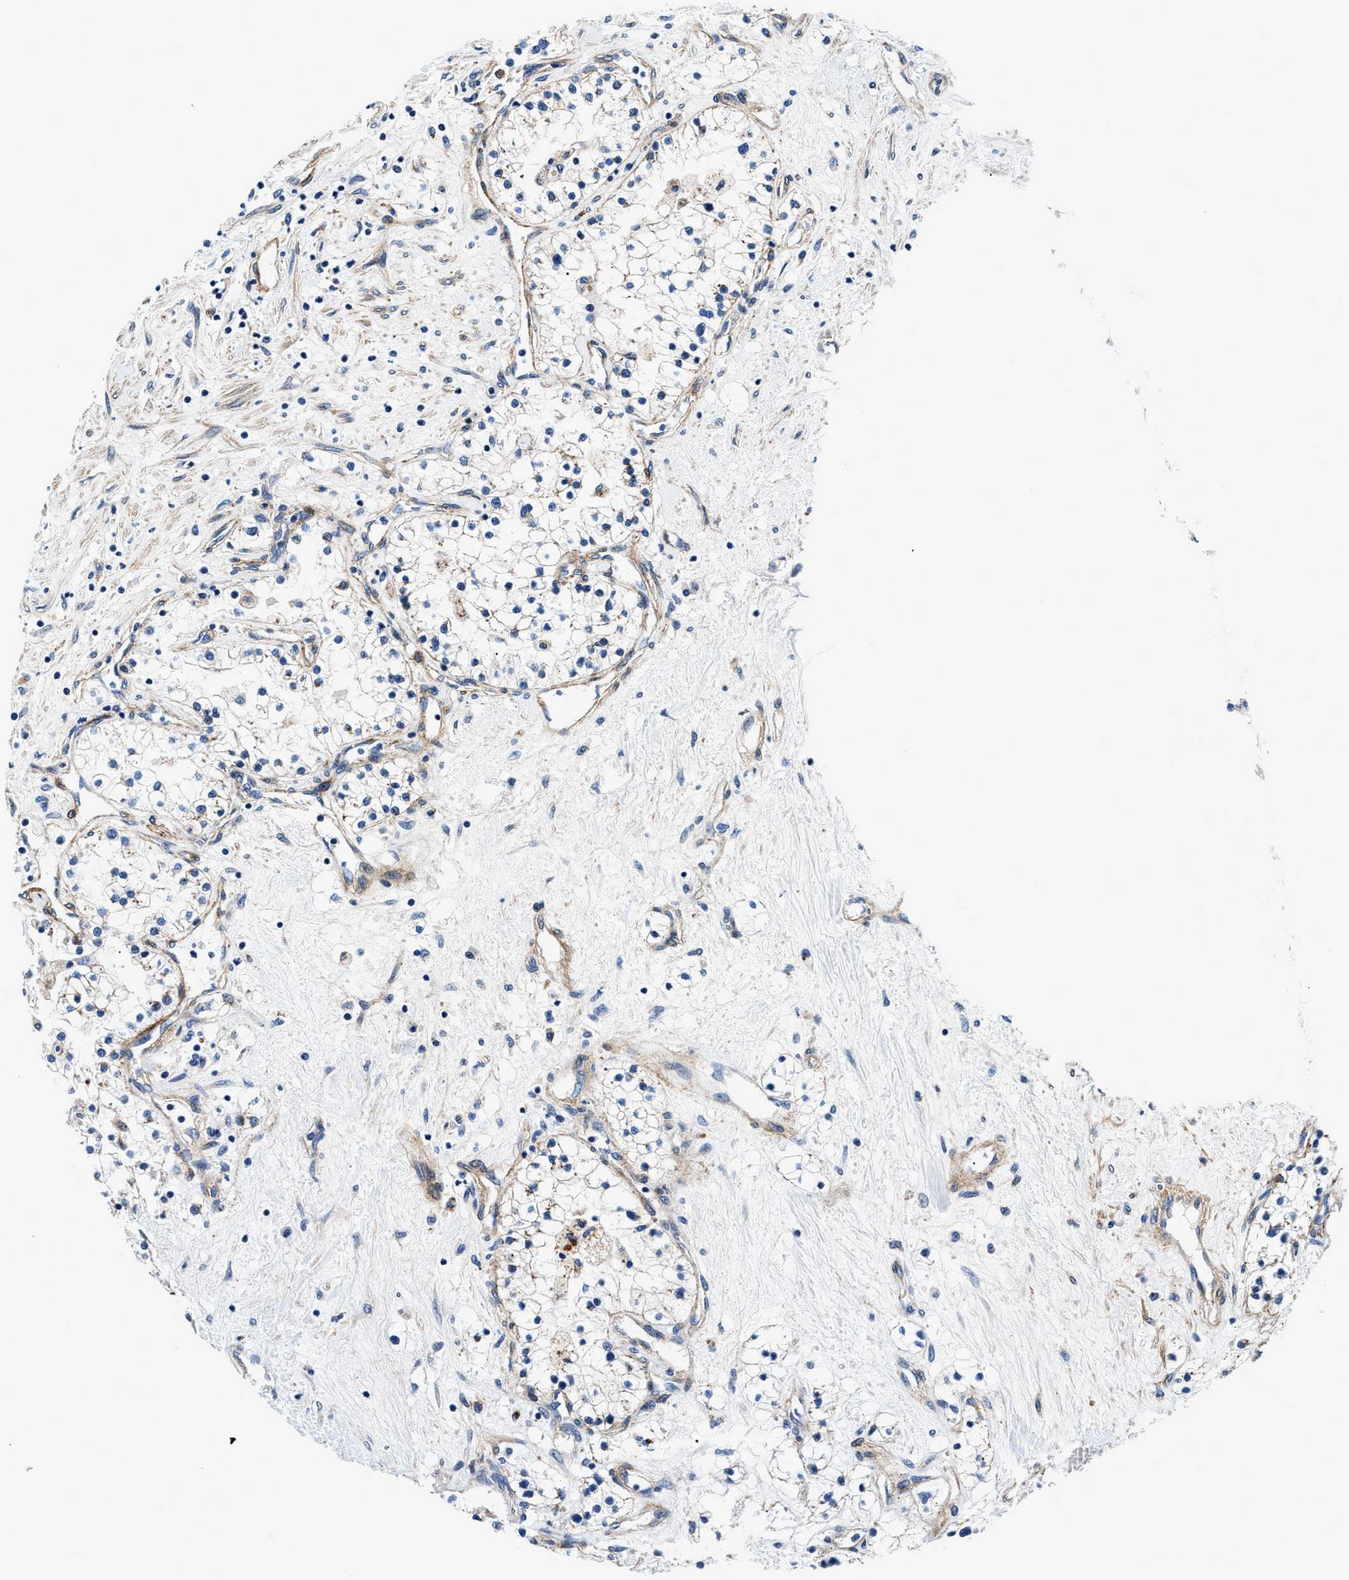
{"staining": {"intensity": "negative", "quantity": "none", "location": "none"}, "tissue": "renal cancer", "cell_type": "Tumor cells", "image_type": "cancer", "snomed": [{"axis": "morphology", "description": "Adenocarcinoma, NOS"}, {"axis": "topography", "description": "Kidney"}], "caption": "The immunohistochemistry image has no significant positivity in tumor cells of renal cancer tissue.", "gene": "DAG1", "patient": {"sex": "male", "age": 68}}